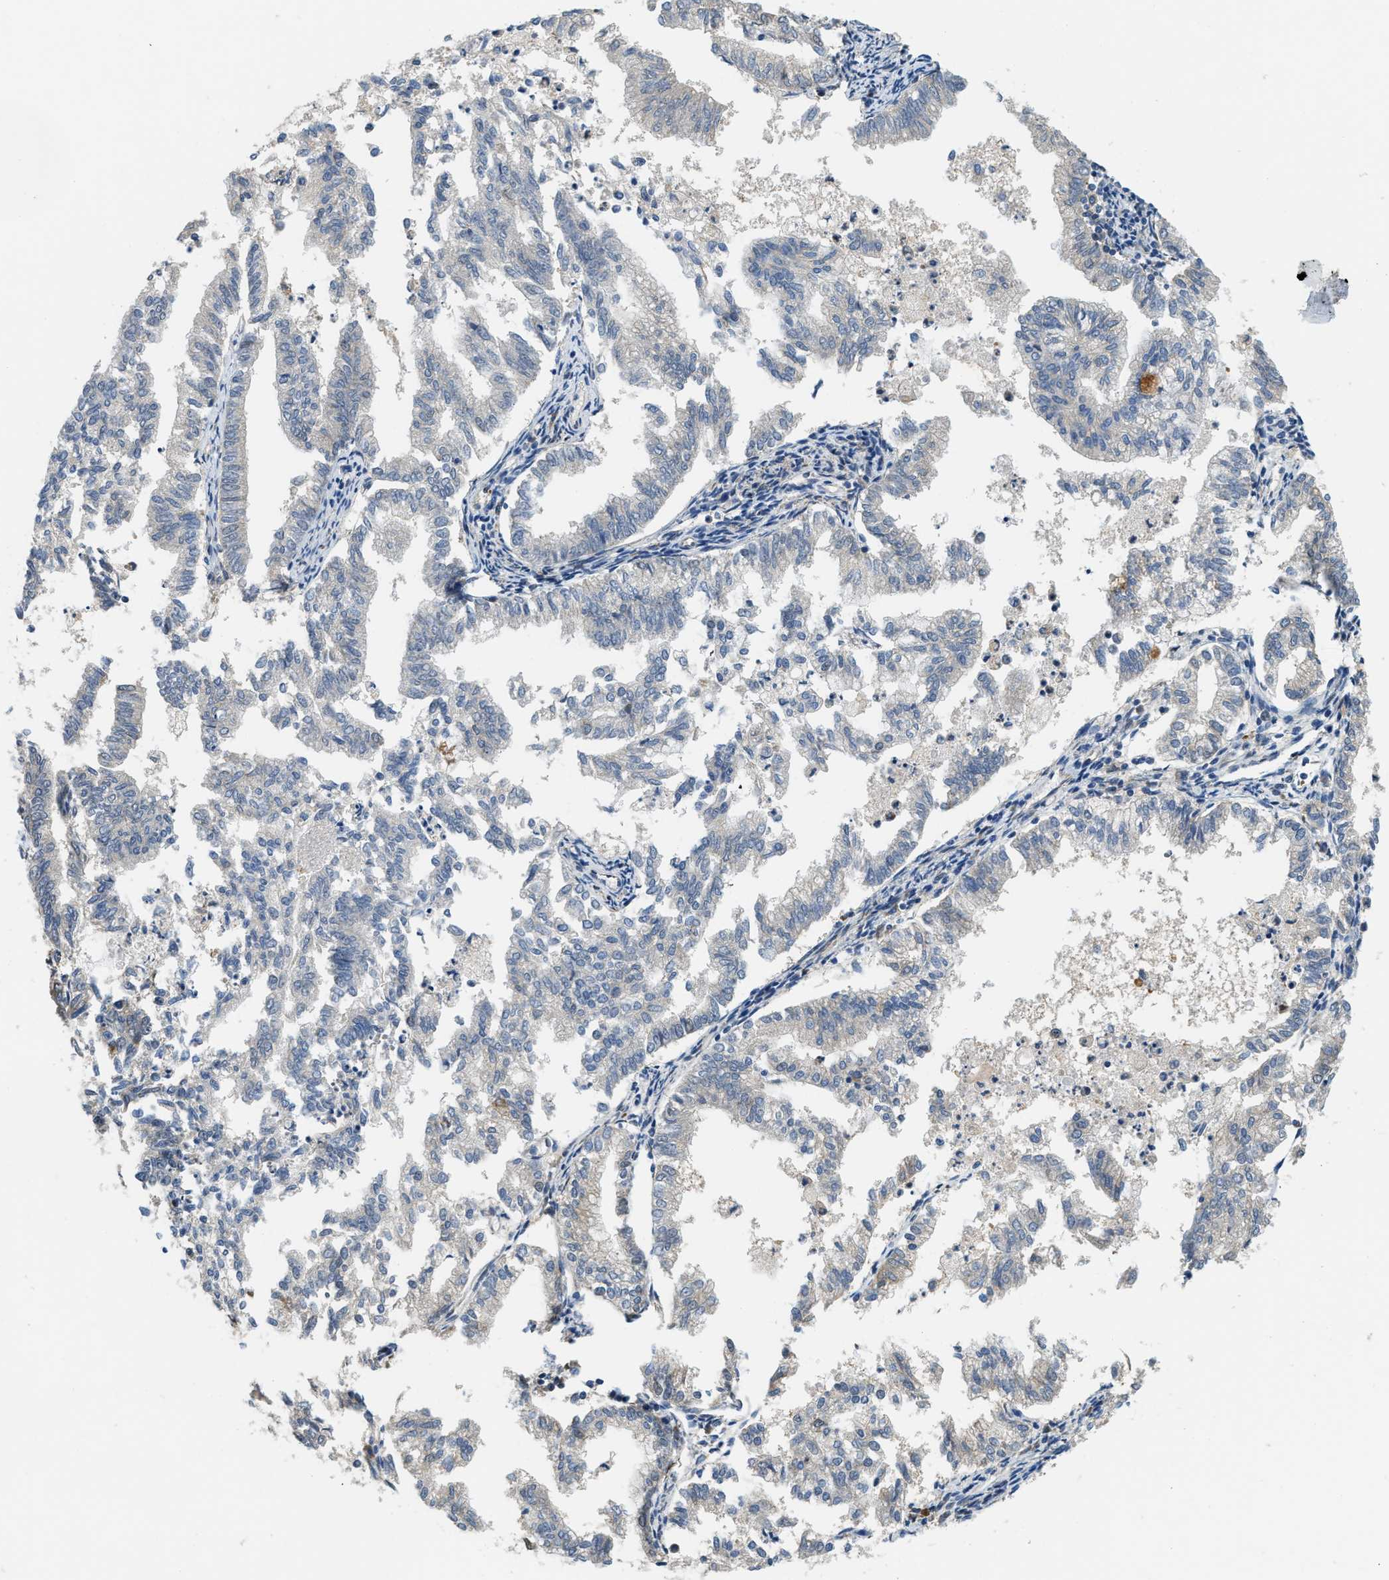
{"staining": {"intensity": "moderate", "quantity": "<25%", "location": "cytoplasmic/membranous"}, "tissue": "endometrial cancer", "cell_type": "Tumor cells", "image_type": "cancer", "snomed": [{"axis": "morphology", "description": "Necrosis, NOS"}, {"axis": "morphology", "description": "Adenocarcinoma, NOS"}, {"axis": "topography", "description": "Endometrium"}], "caption": "Protein analysis of adenocarcinoma (endometrial) tissue exhibits moderate cytoplasmic/membranous staining in about <25% of tumor cells.", "gene": "STARD3NL", "patient": {"sex": "female", "age": 79}}